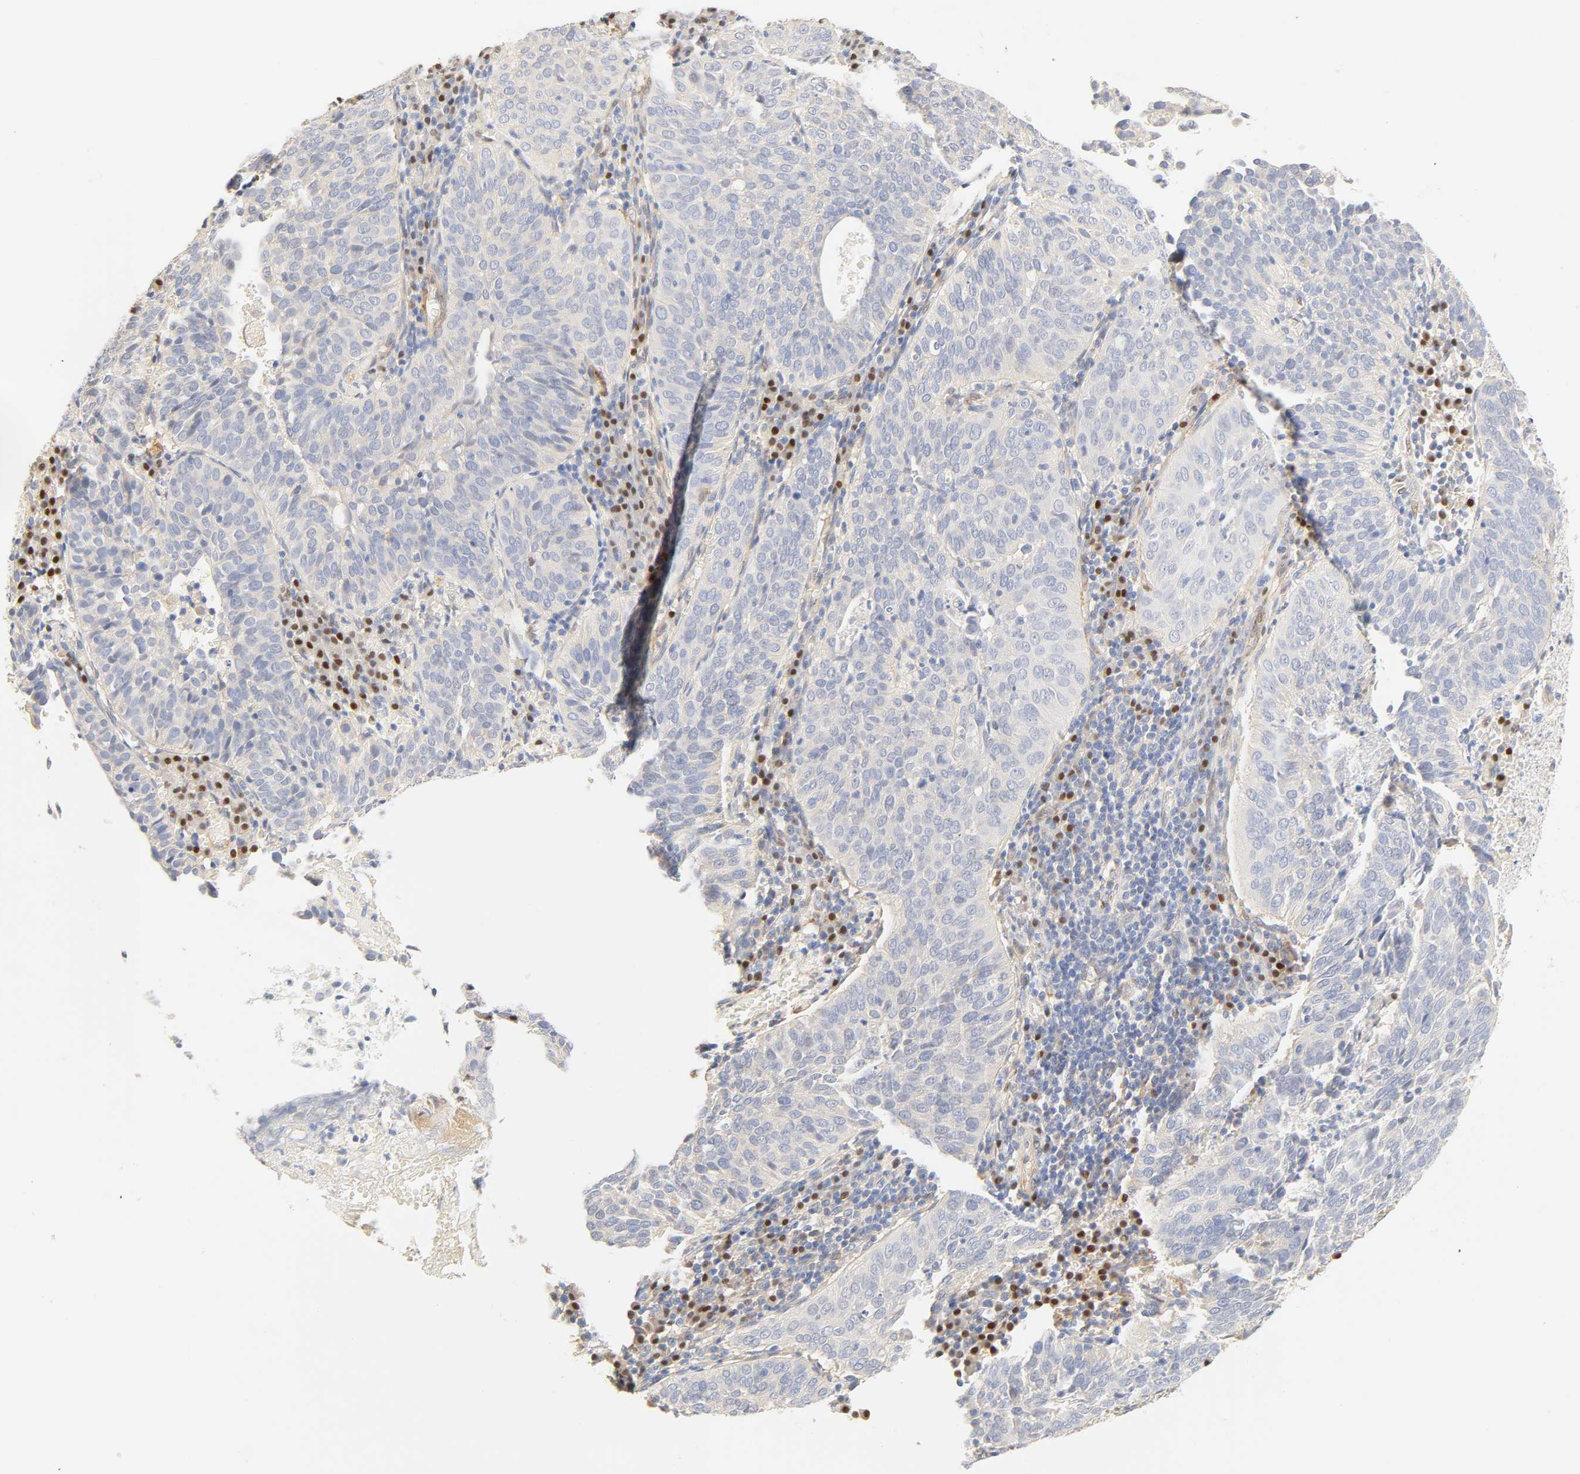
{"staining": {"intensity": "negative", "quantity": "none", "location": "none"}, "tissue": "cervical cancer", "cell_type": "Tumor cells", "image_type": "cancer", "snomed": [{"axis": "morphology", "description": "Squamous cell carcinoma, NOS"}, {"axis": "topography", "description": "Cervix"}], "caption": "Immunohistochemical staining of squamous cell carcinoma (cervical) exhibits no significant positivity in tumor cells.", "gene": "BORCS8-MEF2B", "patient": {"sex": "female", "age": 39}}